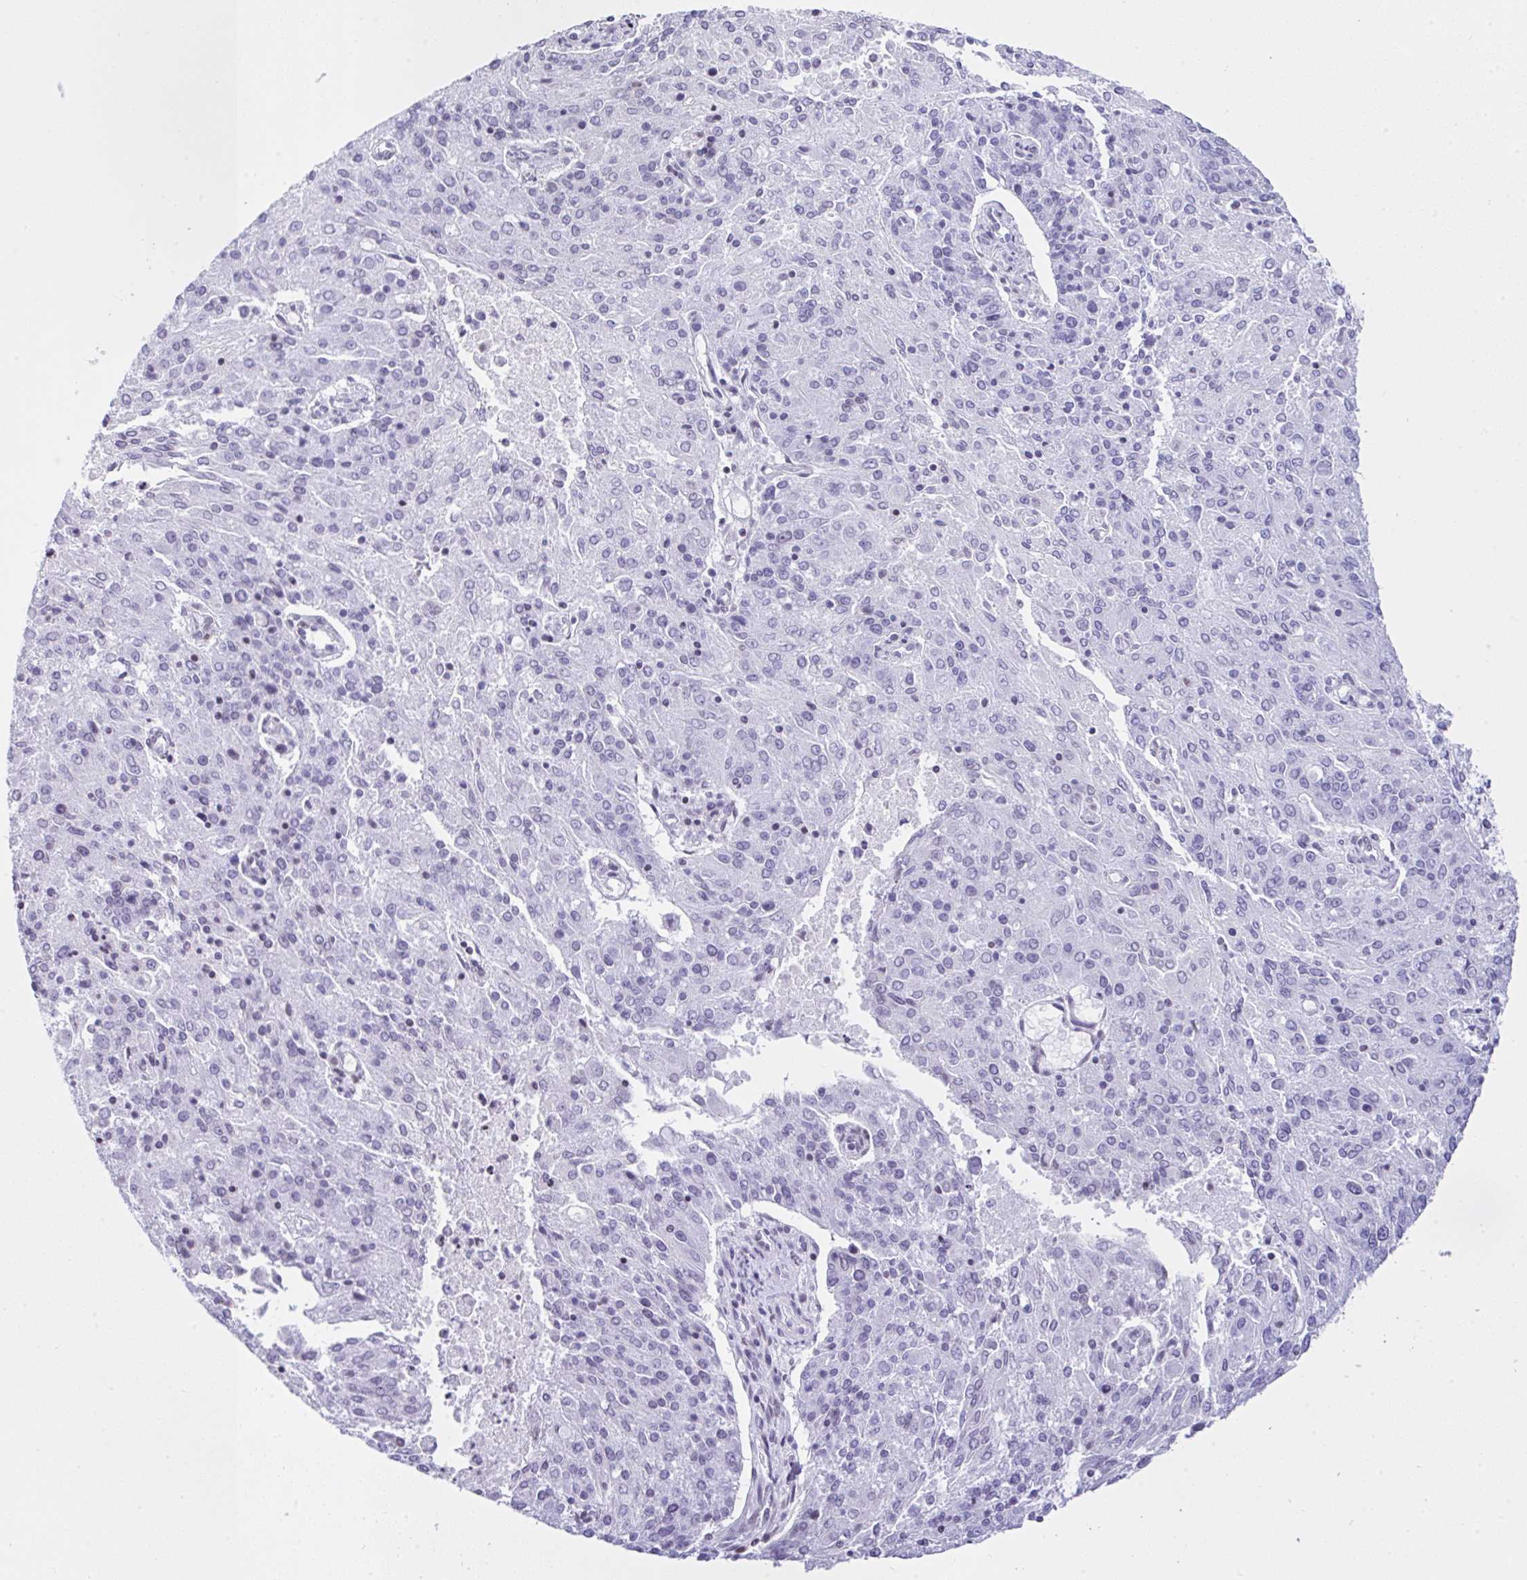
{"staining": {"intensity": "negative", "quantity": "none", "location": "none"}, "tissue": "endometrial cancer", "cell_type": "Tumor cells", "image_type": "cancer", "snomed": [{"axis": "morphology", "description": "Adenocarcinoma, NOS"}, {"axis": "topography", "description": "Endometrium"}], "caption": "Tumor cells are negative for brown protein staining in endometrial adenocarcinoma.", "gene": "KRT27", "patient": {"sex": "female", "age": 82}}